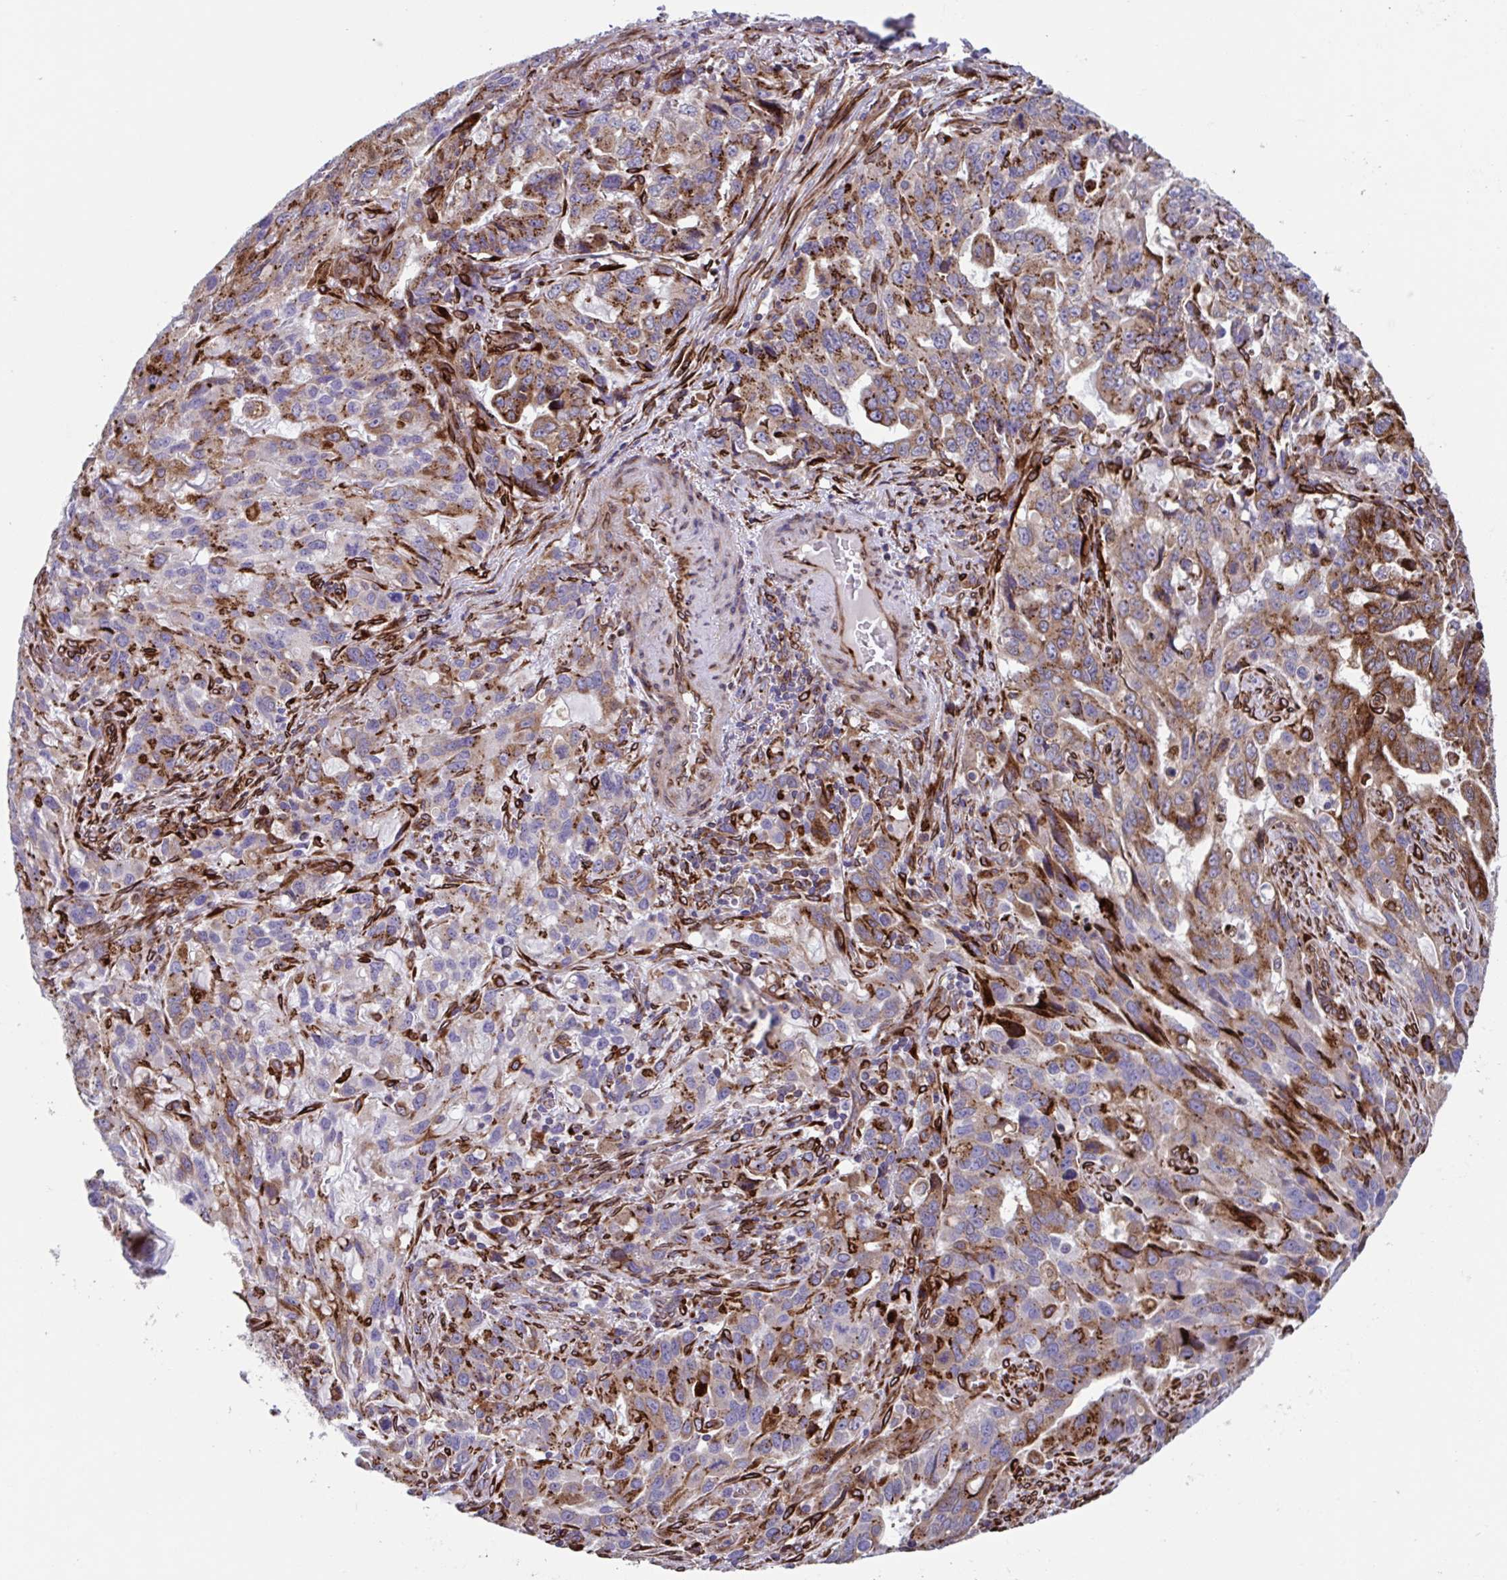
{"staining": {"intensity": "moderate", "quantity": ">75%", "location": "cytoplasmic/membranous"}, "tissue": "stomach cancer", "cell_type": "Tumor cells", "image_type": "cancer", "snomed": [{"axis": "morphology", "description": "Adenocarcinoma, NOS"}, {"axis": "topography", "description": "Stomach, upper"}], "caption": "Immunohistochemistry (DAB (3,3'-diaminobenzidine)) staining of human stomach cancer exhibits moderate cytoplasmic/membranous protein expression in approximately >75% of tumor cells. The staining was performed using DAB to visualize the protein expression in brown, while the nuclei were stained in blue with hematoxylin (Magnification: 20x).", "gene": "RFK", "patient": {"sex": "male", "age": 85}}